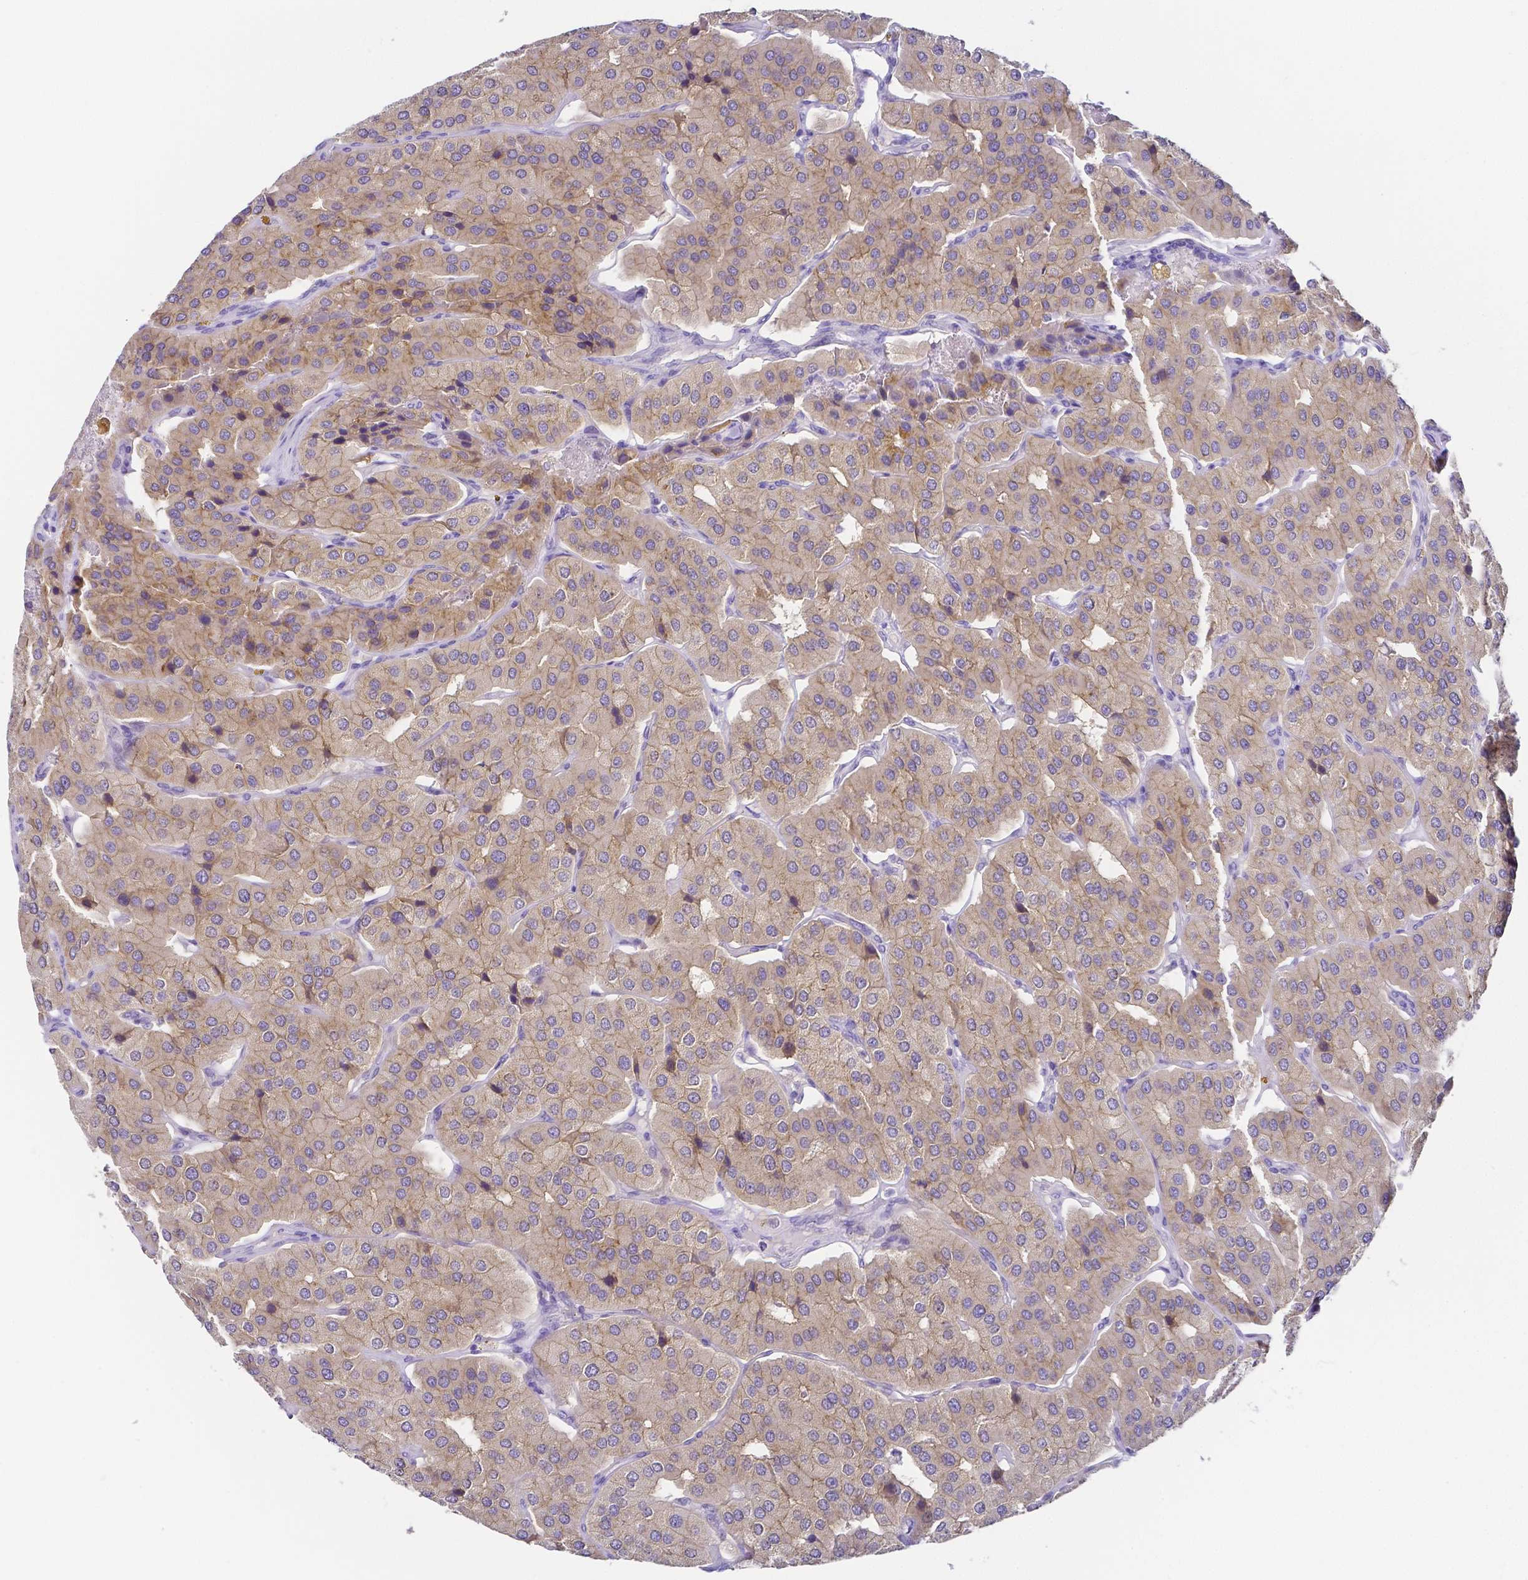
{"staining": {"intensity": "weak", "quantity": "25%-75%", "location": "cytoplasmic/membranous"}, "tissue": "parathyroid gland", "cell_type": "Glandular cells", "image_type": "normal", "snomed": [{"axis": "morphology", "description": "Normal tissue, NOS"}, {"axis": "morphology", "description": "Adenoma, NOS"}, {"axis": "topography", "description": "Parathyroid gland"}], "caption": "This image reveals benign parathyroid gland stained with immunohistochemistry (IHC) to label a protein in brown. The cytoplasmic/membranous of glandular cells show weak positivity for the protein. Nuclei are counter-stained blue.", "gene": "PKP3", "patient": {"sex": "female", "age": 86}}